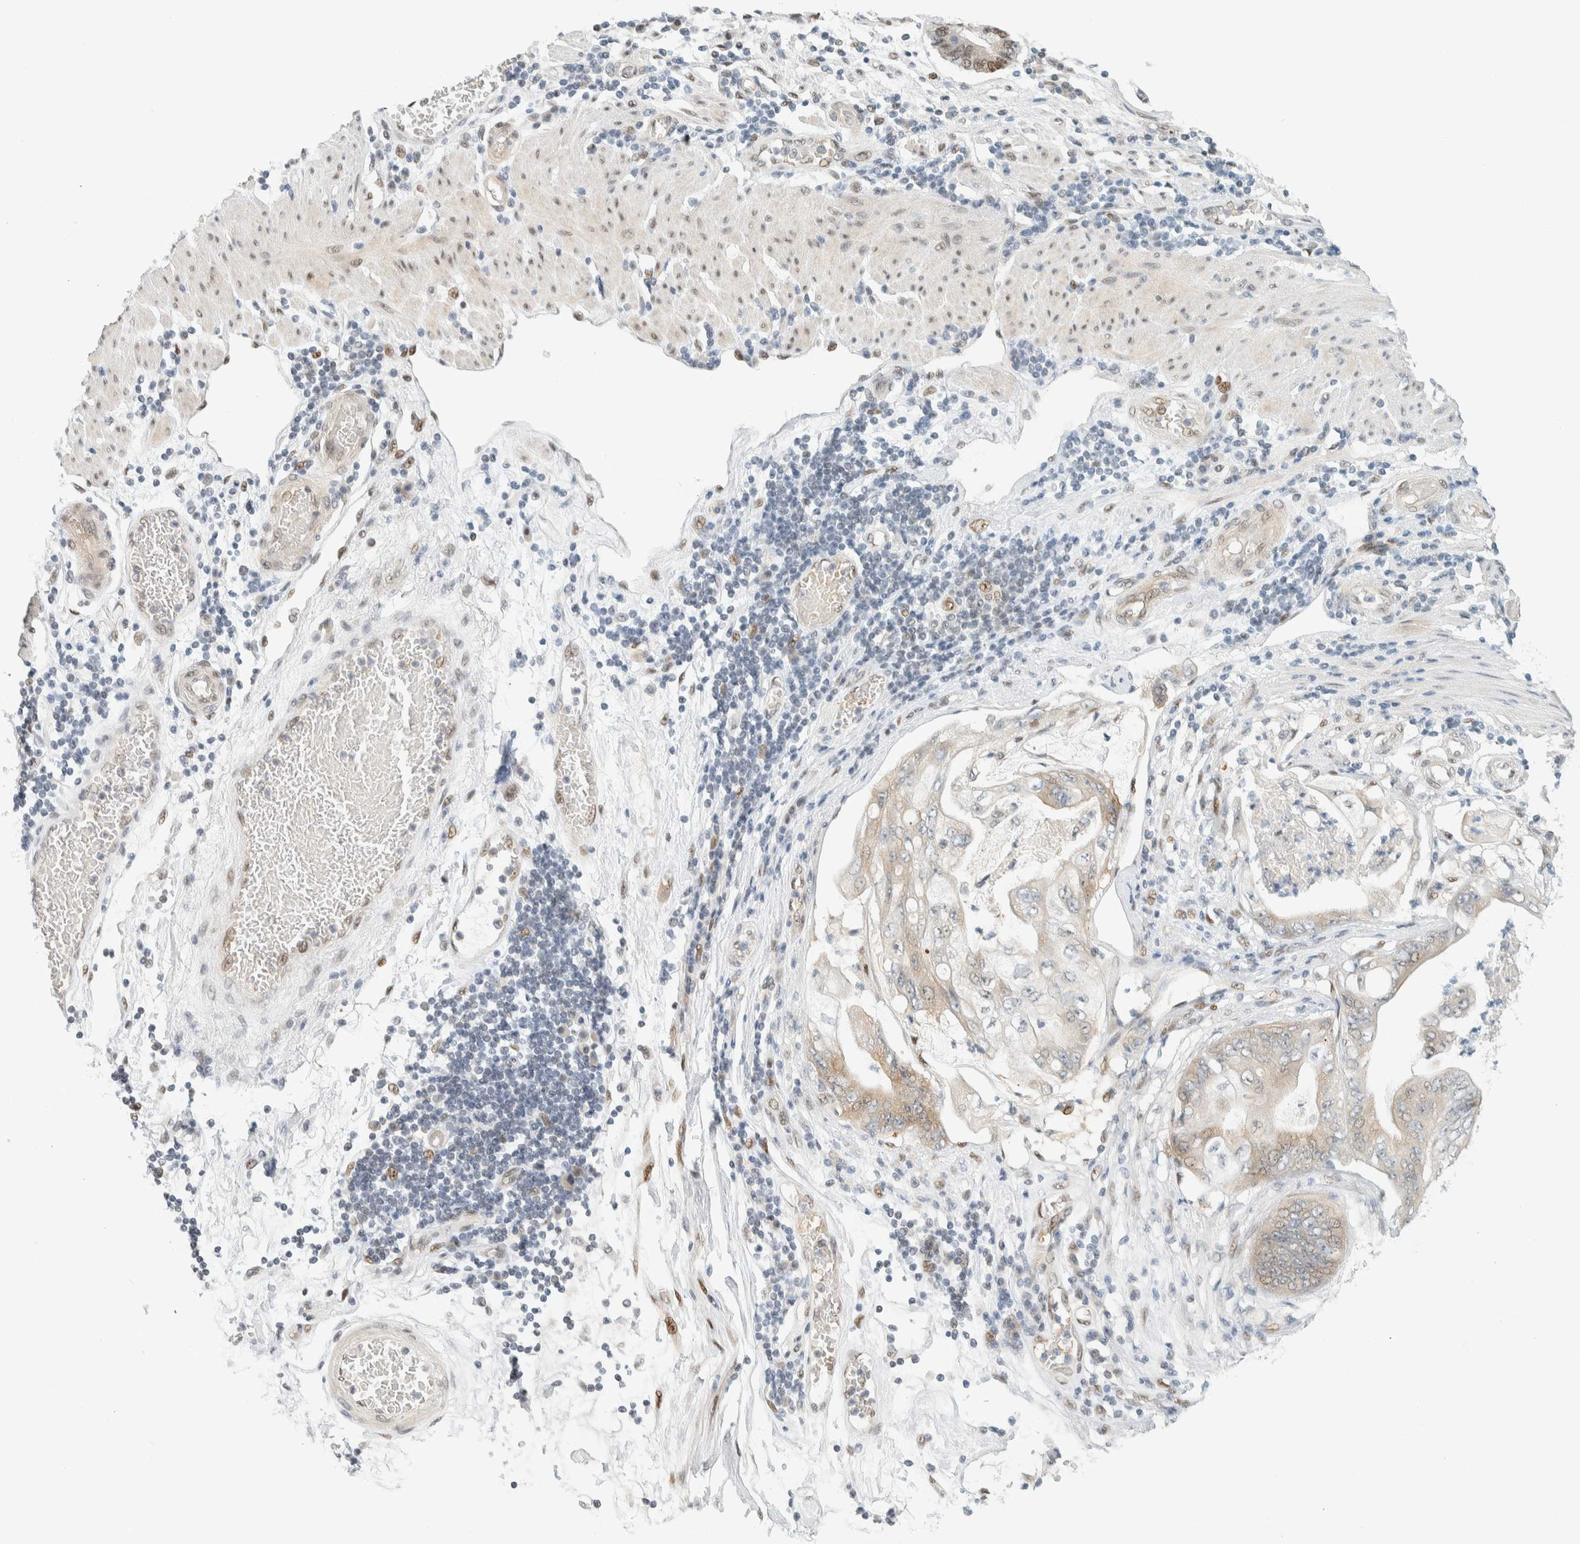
{"staining": {"intensity": "weak", "quantity": "25%-75%", "location": "cytoplasmic/membranous"}, "tissue": "stomach cancer", "cell_type": "Tumor cells", "image_type": "cancer", "snomed": [{"axis": "morphology", "description": "Adenocarcinoma, NOS"}, {"axis": "topography", "description": "Stomach"}], "caption": "The immunohistochemical stain shows weak cytoplasmic/membranous staining in tumor cells of adenocarcinoma (stomach) tissue.", "gene": "ZNF683", "patient": {"sex": "female", "age": 73}}